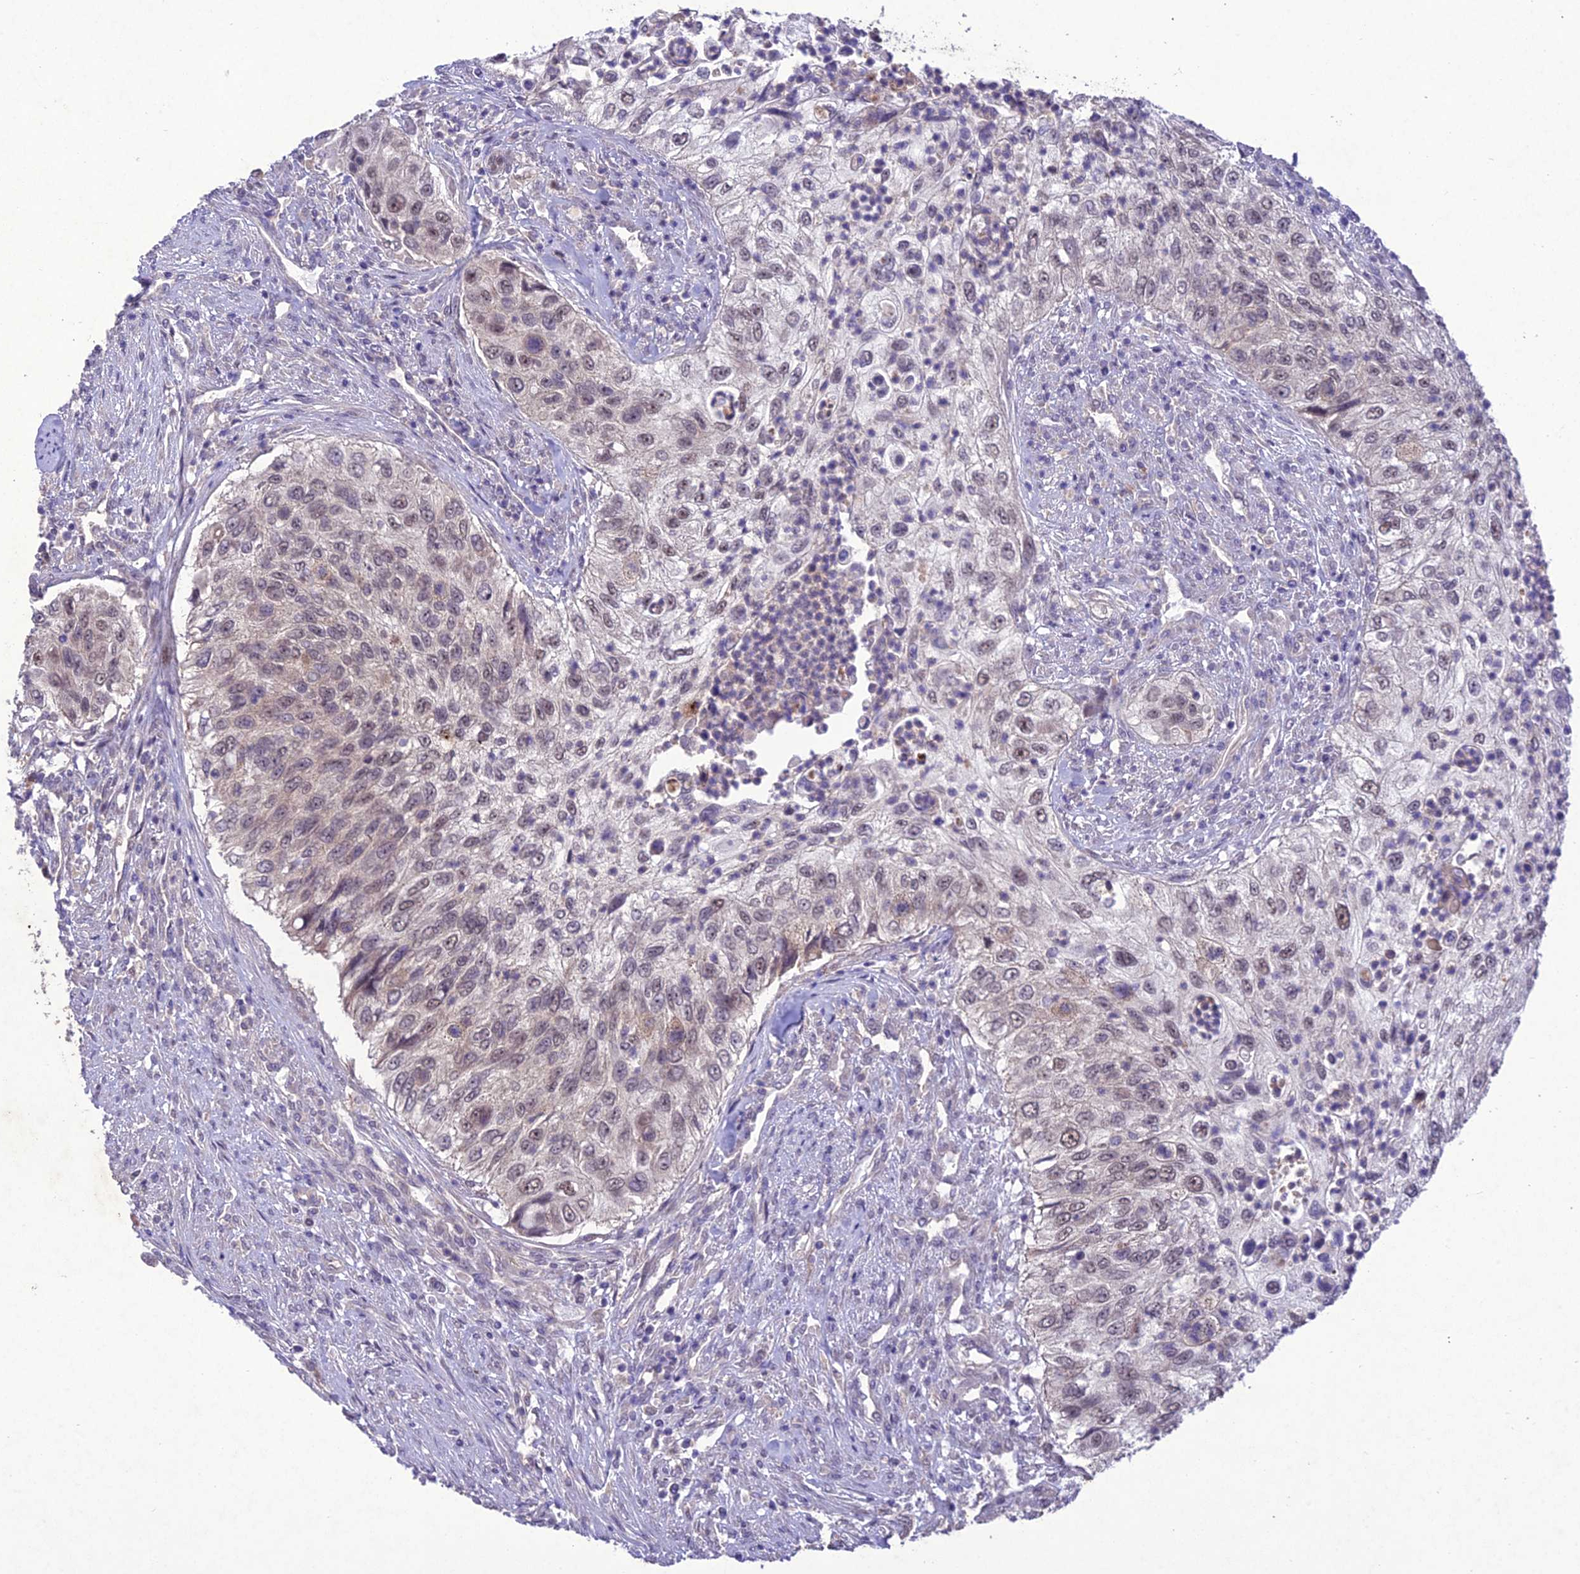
{"staining": {"intensity": "weak", "quantity": "25%-75%", "location": "nuclear"}, "tissue": "urothelial cancer", "cell_type": "Tumor cells", "image_type": "cancer", "snomed": [{"axis": "morphology", "description": "Urothelial carcinoma, High grade"}, {"axis": "topography", "description": "Urinary bladder"}], "caption": "Urothelial cancer was stained to show a protein in brown. There is low levels of weak nuclear positivity in about 25%-75% of tumor cells.", "gene": "ANKRD52", "patient": {"sex": "female", "age": 60}}